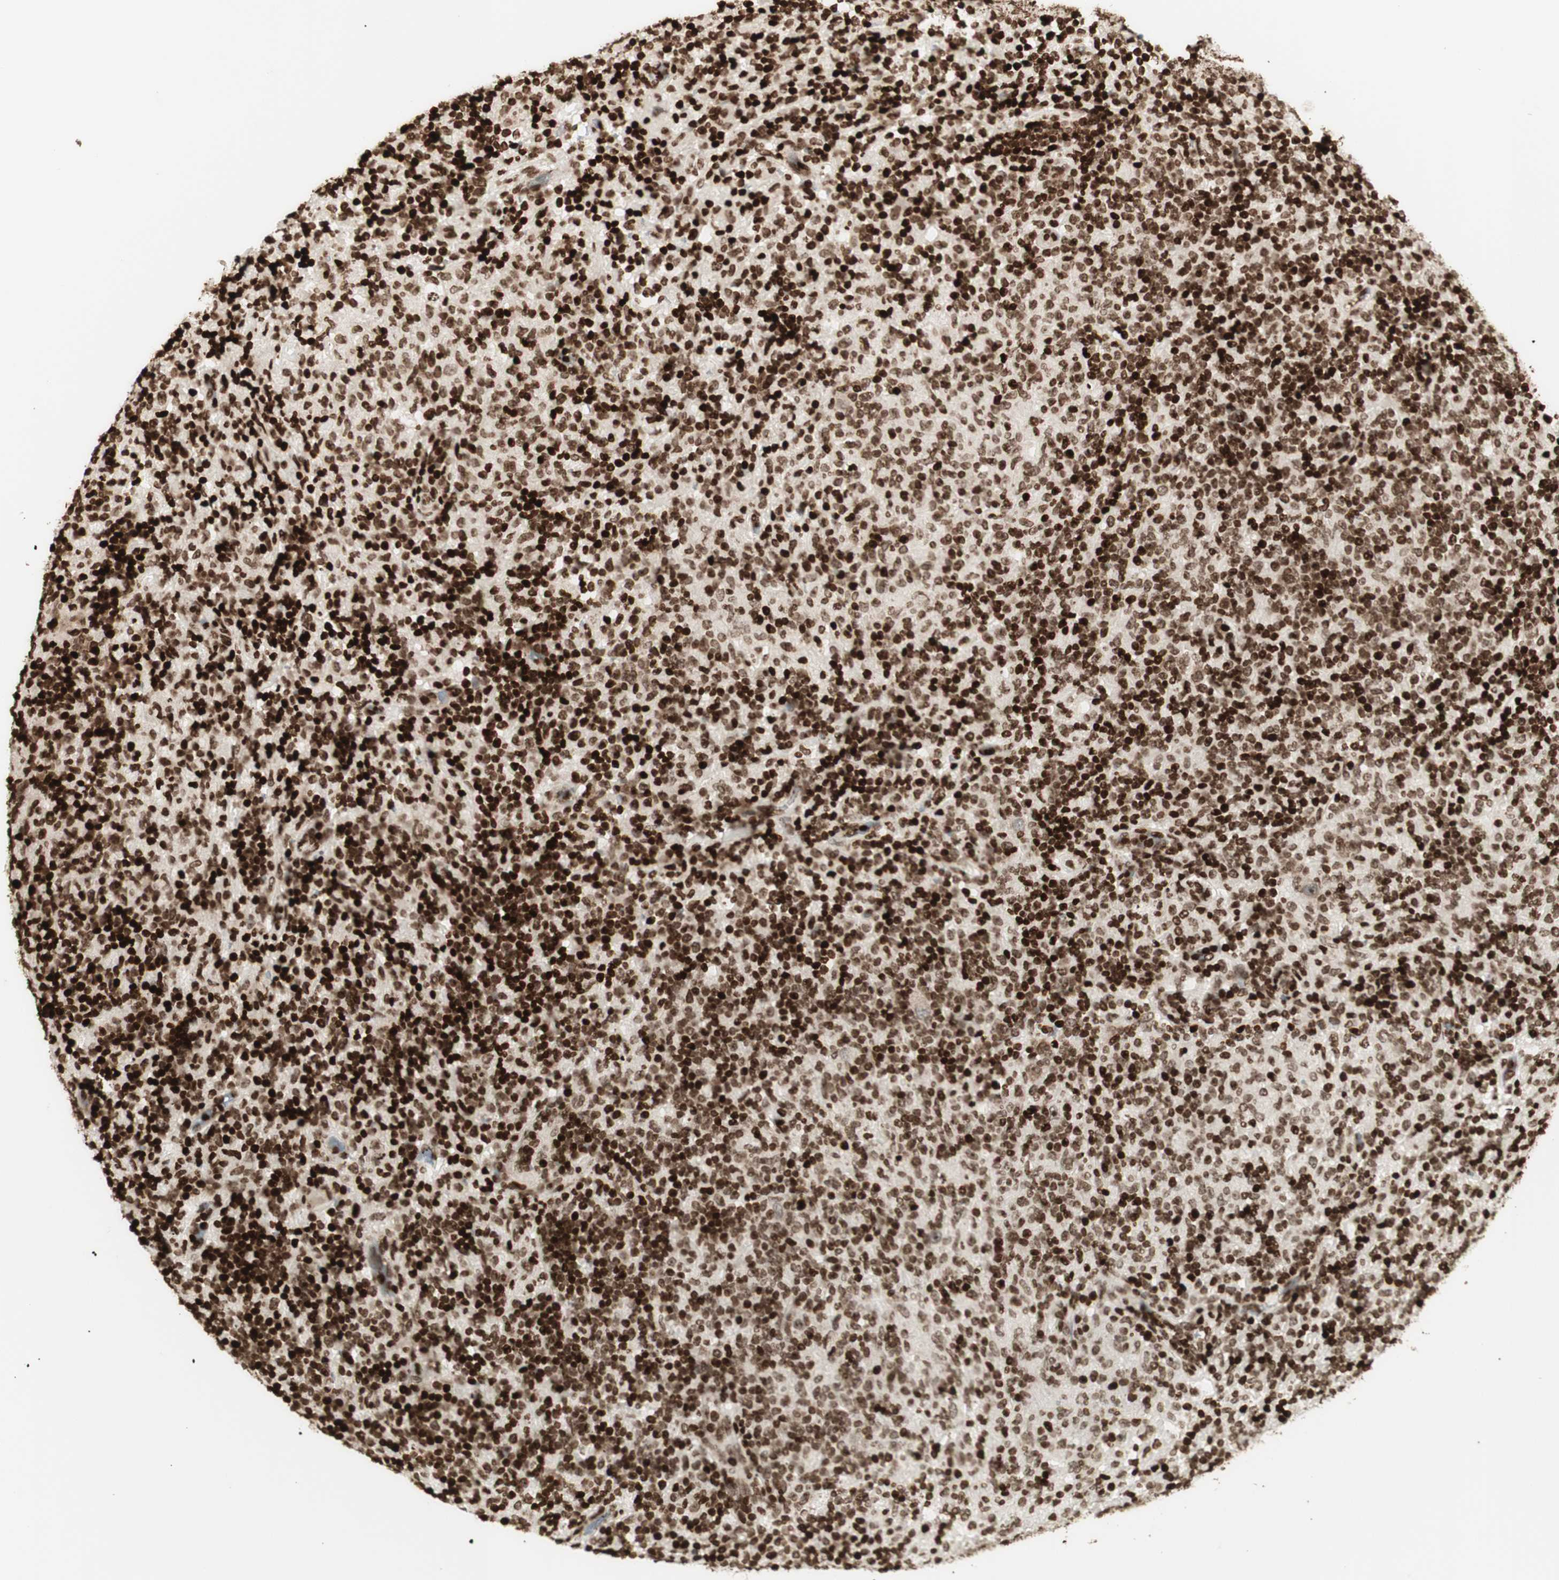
{"staining": {"intensity": "weak", "quantity": ">75%", "location": "nuclear"}, "tissue": "lymphoma", "cell_type": "Tumor cells", "image_type": "cancer", "snomed": [{"axis": "morphology", "description": "Hodgkin's disease, NOS"}, {"axis": "topography", "description": "Lymph node"}], "caption": "The histopathology image exhibits a brown stain indicating the presence of a protein in the nuclear of tumor cells in Hodgkin's disease.", "gene": "NCAPD2", "patient": {"sex": "male", "age": 70}}